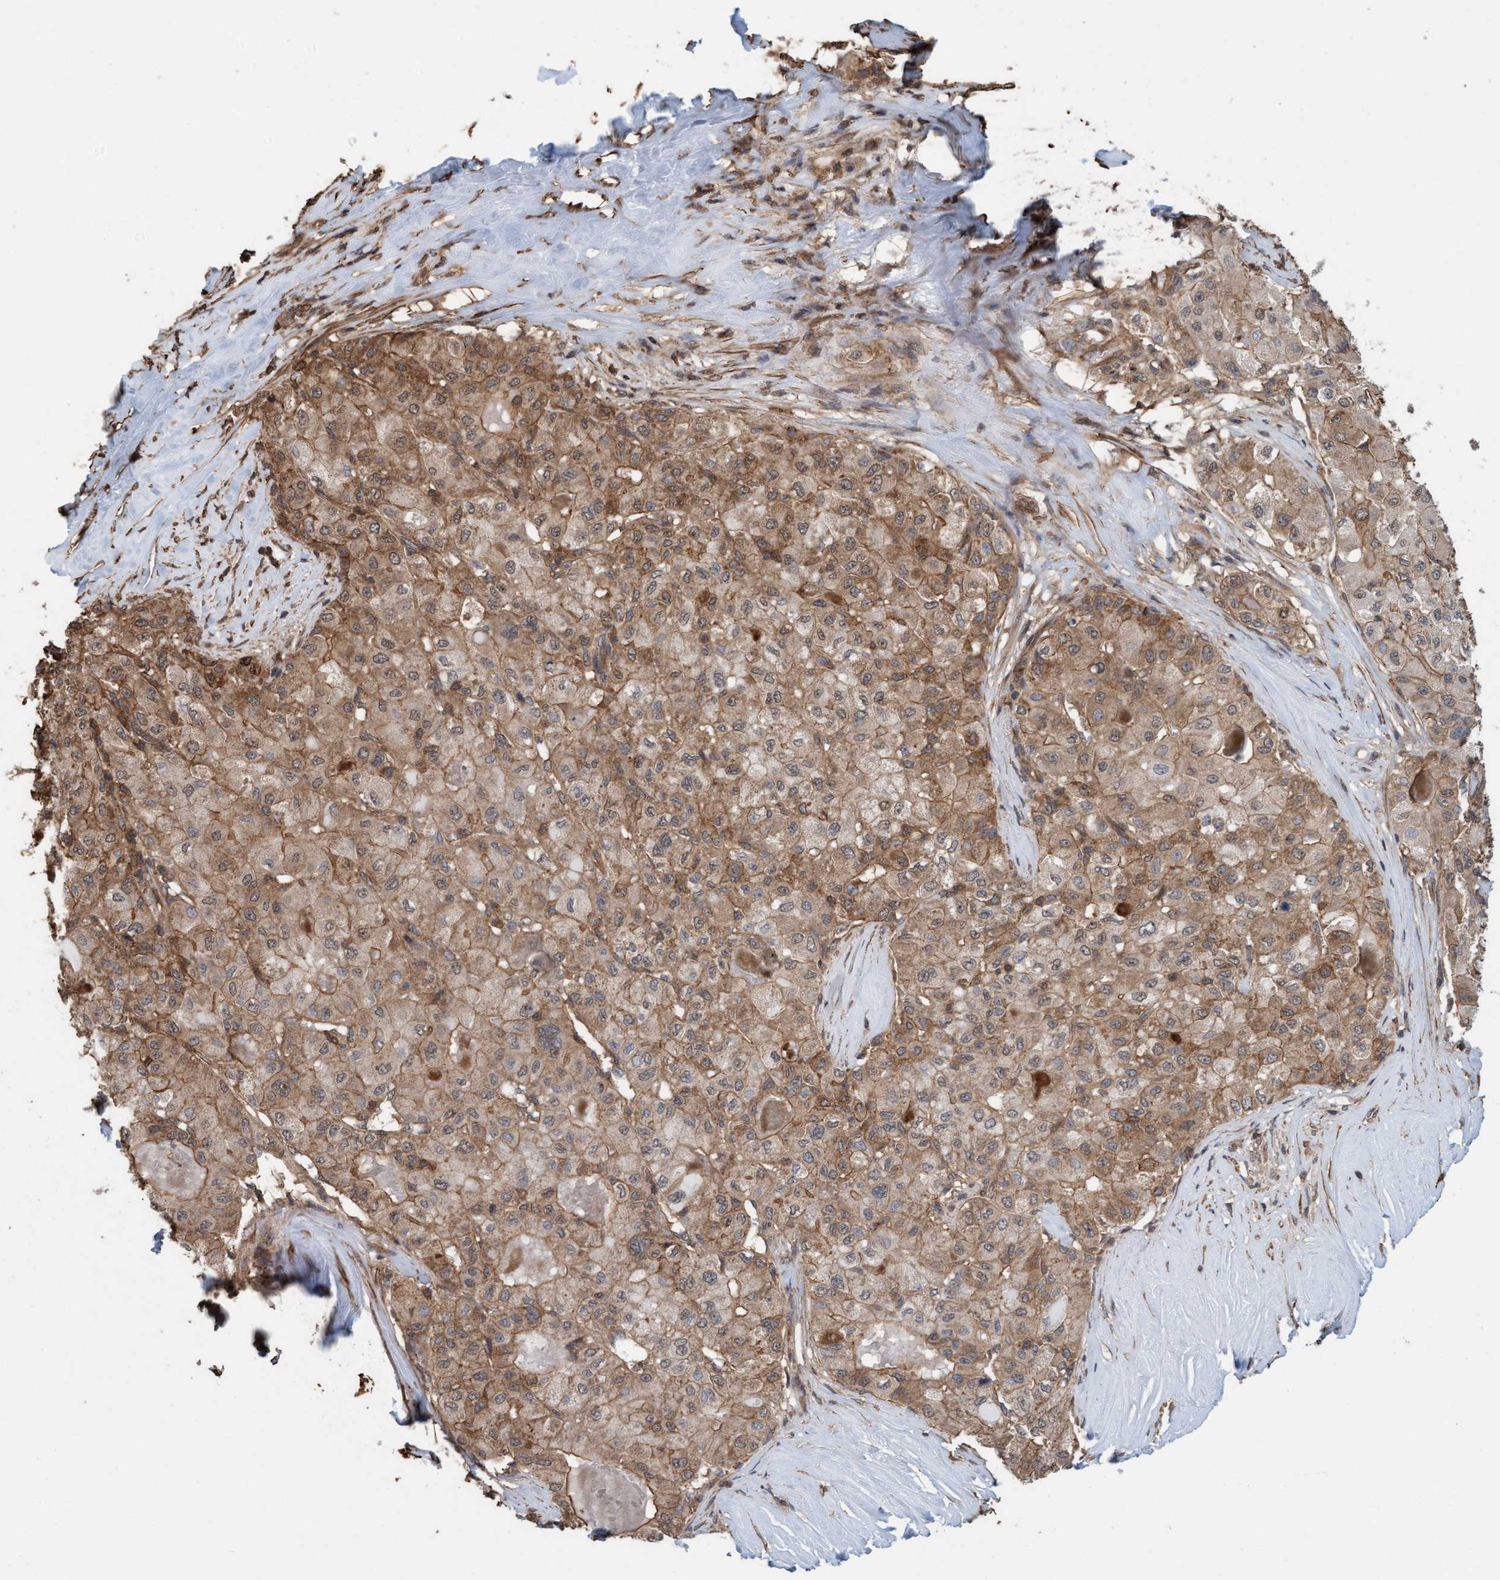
{"staining": {"intensity": "moderate", "quantity": ">75%", "location": "cytoplasmic/membranous"}, "tissue": "liver cancer", "cell_type": "Tumor cells", "image_type": "cancer", "snomed": [{"axis": "morphology", "description": "Carcinoma, Hepatocellular, NOS"}, {"axis": "topography", "description": "Liver"}], "caption": "Liver cancer tissue reveals moderate cytoplasmic/membranous positivity in approximately >75% of tumor cells", "gene": "FXR2", "patient": {"sex": "male", "age": 80}}